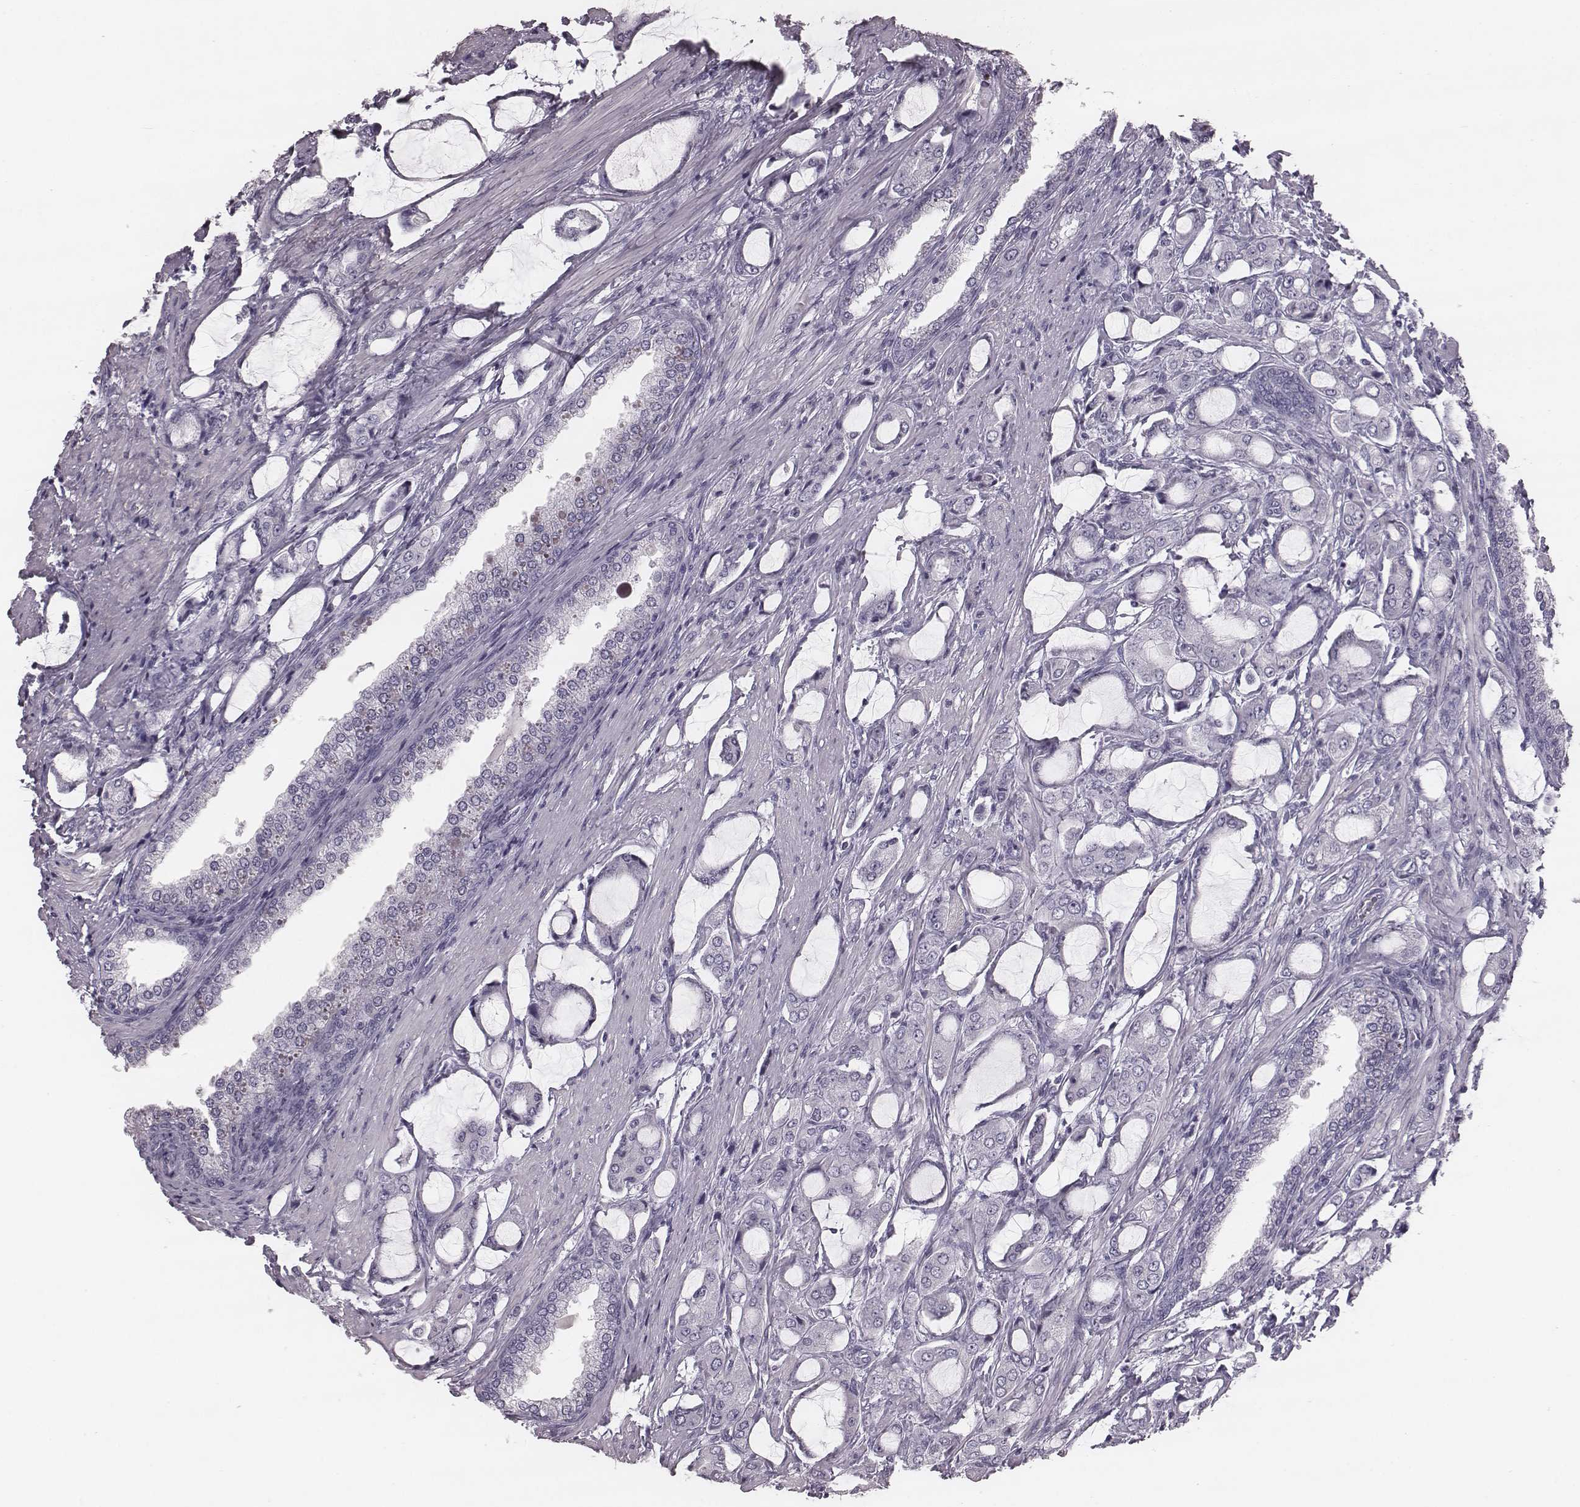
{"staining": {"intensity": "negative", "quantity": "none", "location": "none"}, "tissue": "prostate cancer", "cell_type": "Tumor cells", "image_type": "cancer", "snomed": [{"axis": "morphology", "description": "Adenocarcinoma, NOS"}, {"axis": "topography", "description": "Prostate"}], "caption": "Tumor cells show no significant protein expression in adenocarcinoma (prostate). (DAB IHC with hematoxylin counter stain).", "gene": "KRT74", "patient": {"sex": "male", "age": 63}}